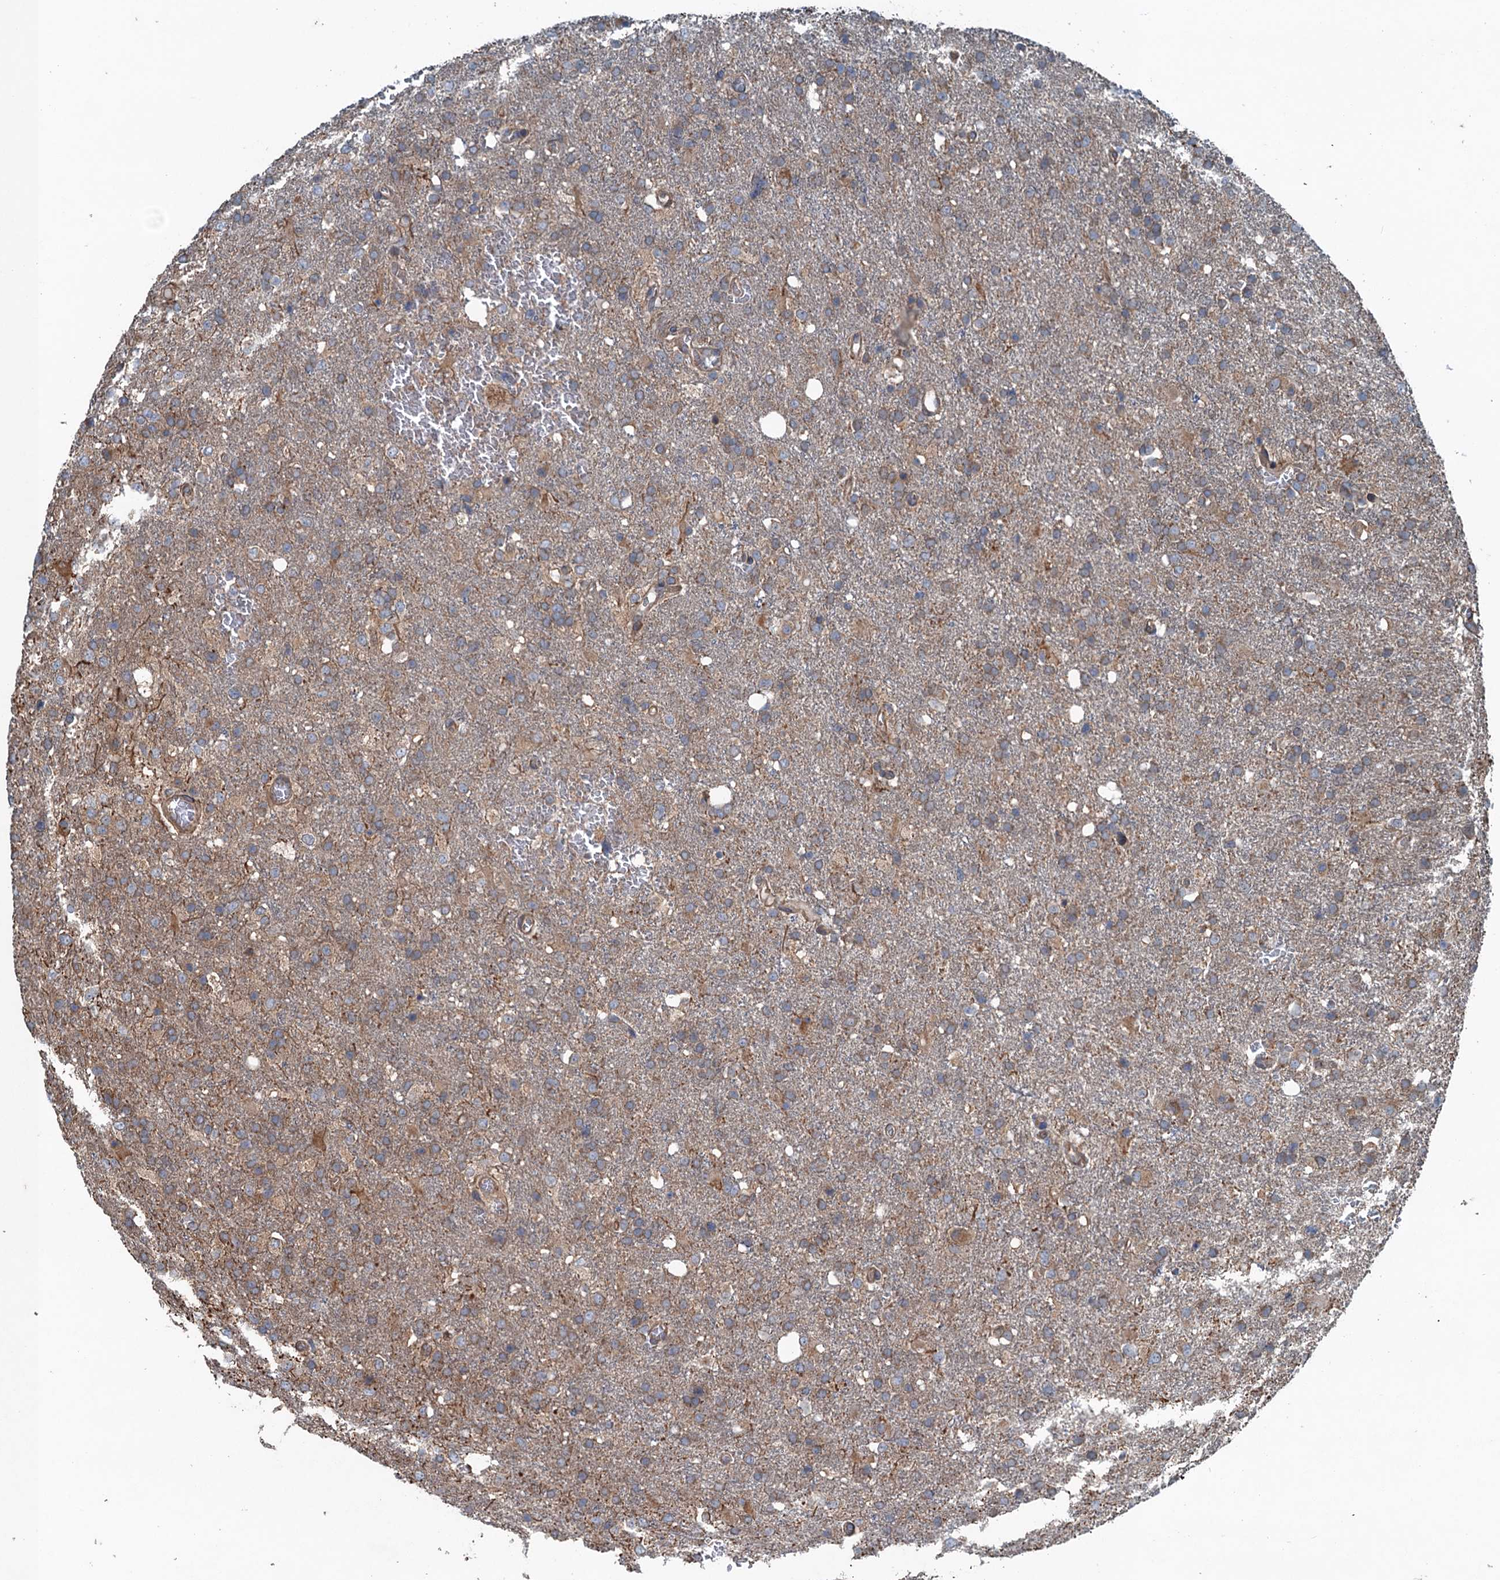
{"staining": {"intensity": "weak", "quantity": ">75%", "location": "cytoplasmic/membranous"}, "tissue": "glioma", "cell_type": "Tumor cells", "image_type": "cancer", "snomed": [{"axis": "morphology", "description": "Glioma, malignant, High grade"}, {"axis": "topography", "description": "Brain"}], "caption": "The immunohistochemical stain highlights weak cytoplasmic/membranous staining in tumor cells of malignant high-grade glioma tissue.", "gene": "TRAPPC8", "patient": {"sex": "female", "age": 74}}